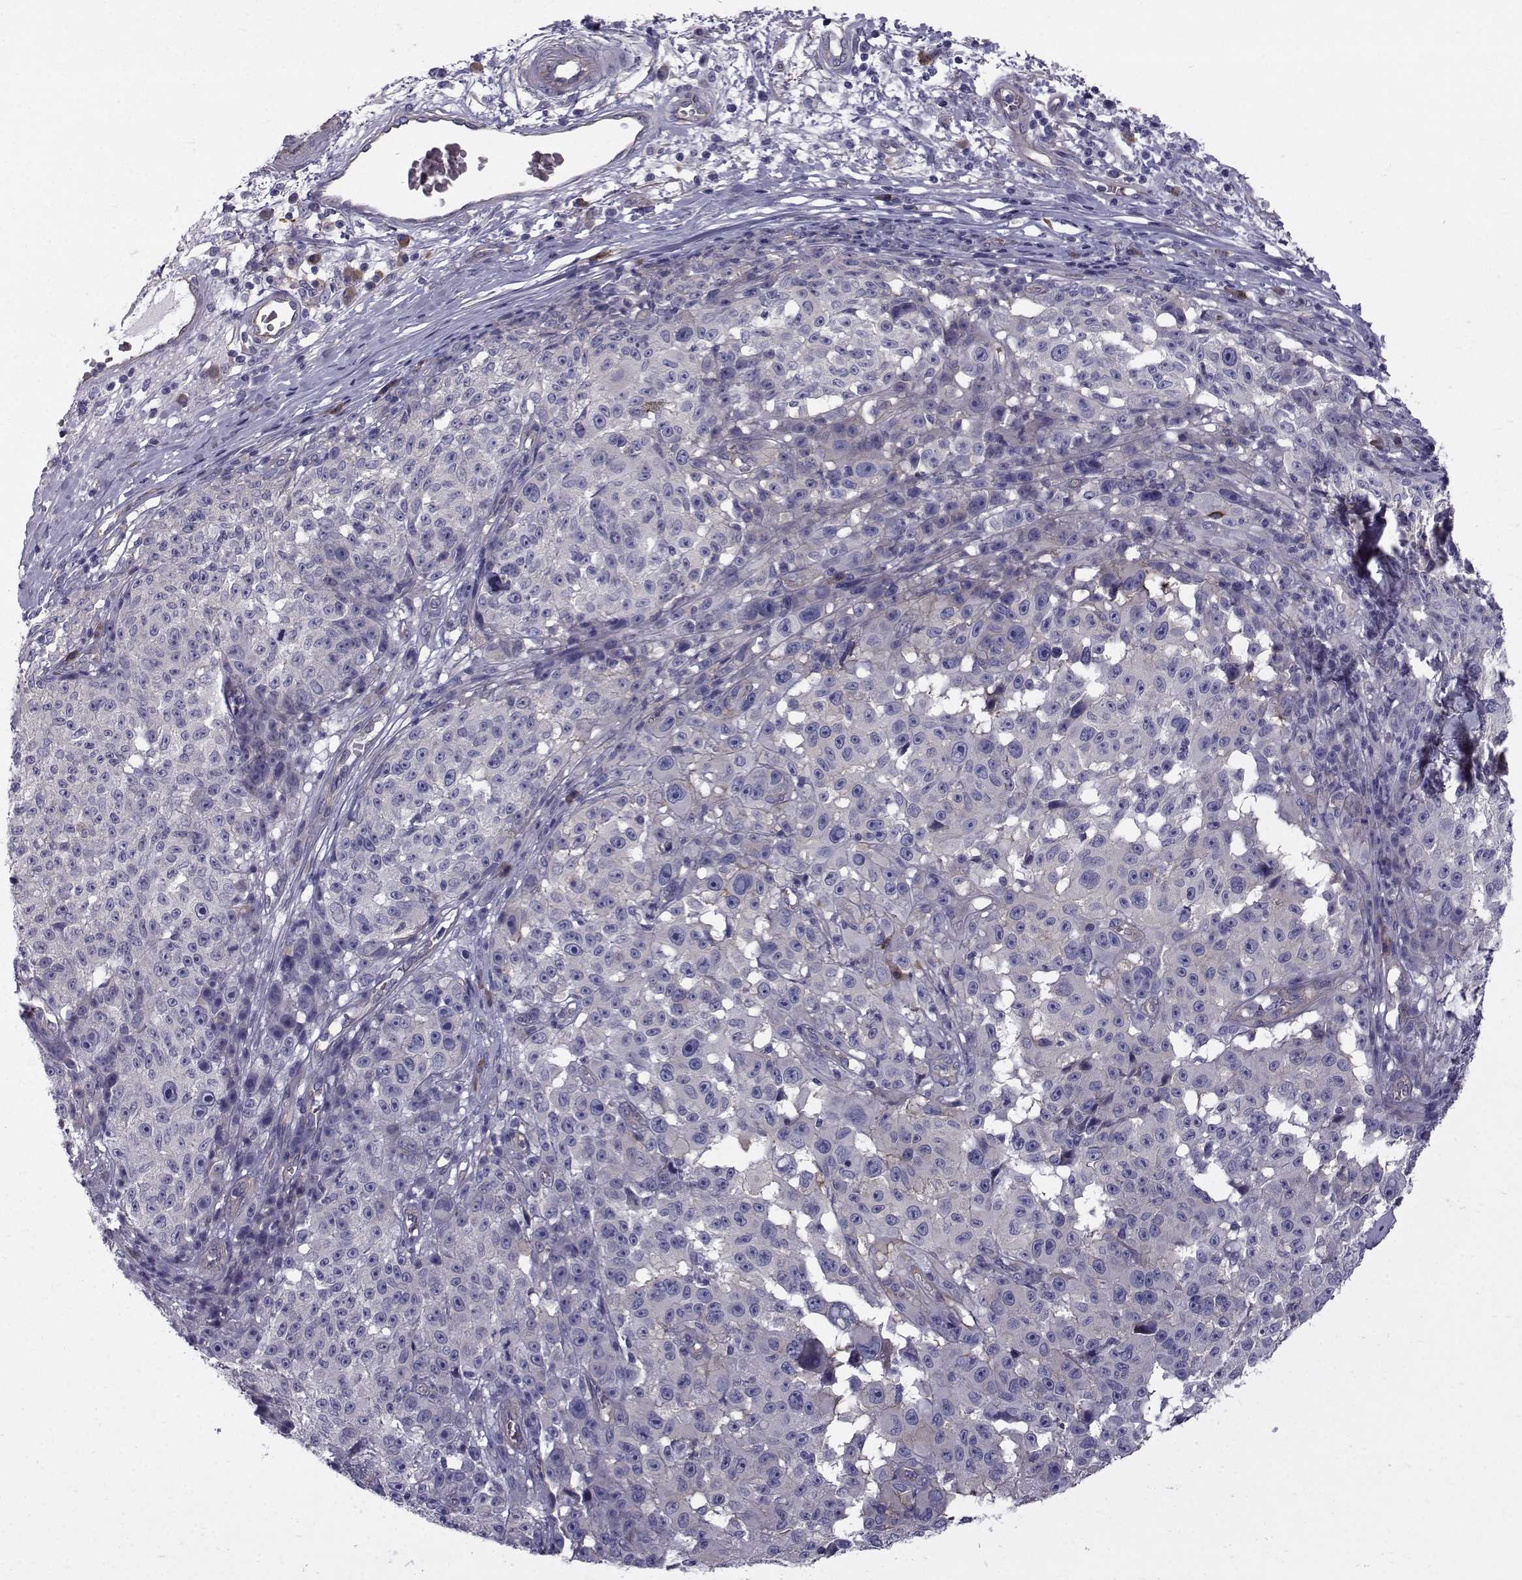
{"staining": {"intensity": "weak", "quantity": "<25%", "location": "cytoplasmic/membranous"}, "tissue": "melanoma", "cell_type": "Tumor cells", "image_type": "cancer", "snomed": [{"axis": "morphology", "description": "Malignant melanoma, NOS"}, {"axis": "topography", "description": "Skin"}], "caption": "IHC of human melanoma displays no positivity in tumor cells.", "gene": "QPCT", "patient": {"sex": "female", "age": 82}}